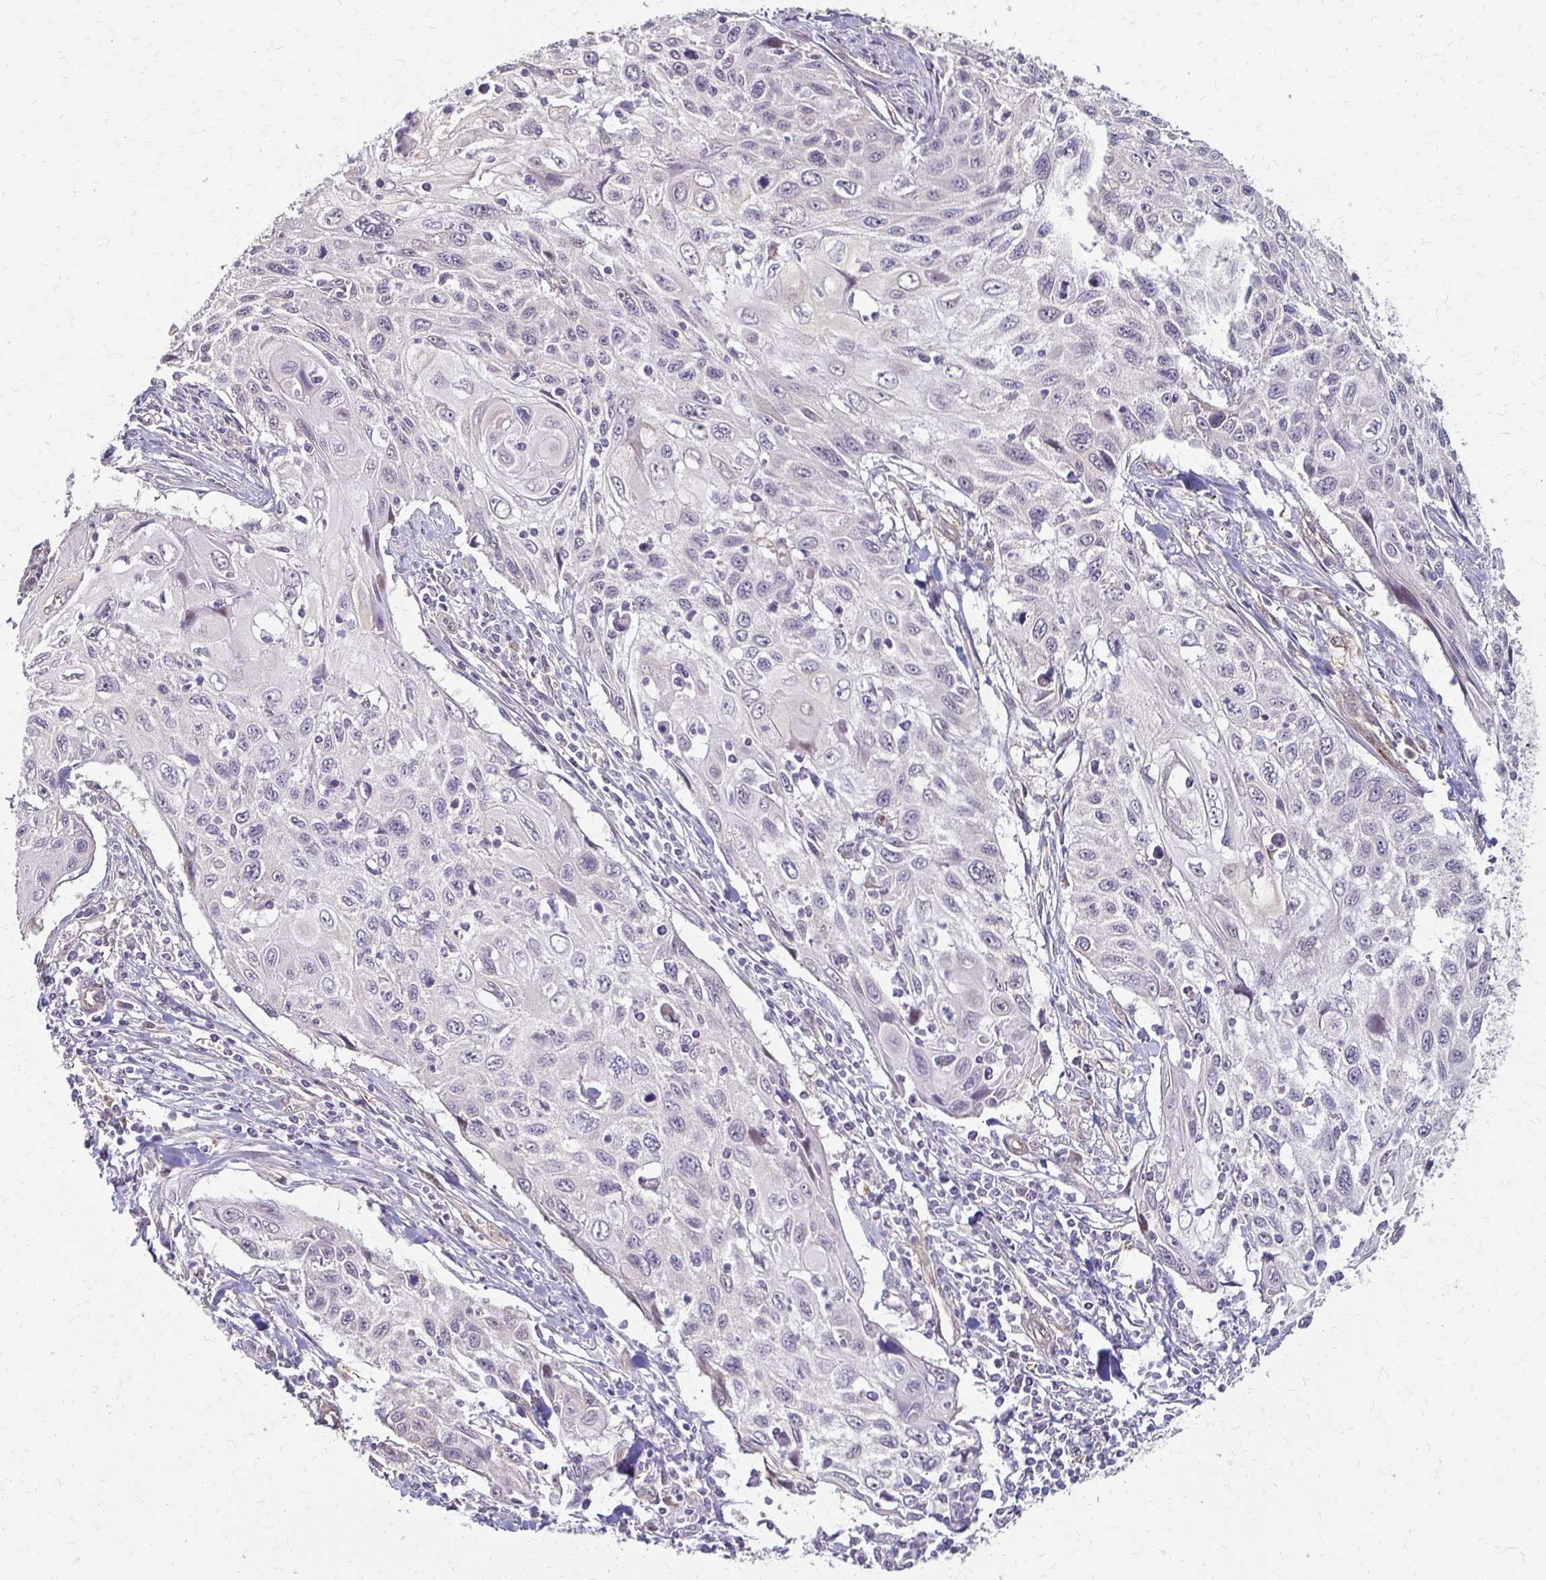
{"staining": {"intensity": "negative", "quantity": "none", "location": "none"}, "tissue": "cervical cancer", "cell_type": "Tumor cells", "image_type": "cancer", "snomed": [{"axis": "morphology", "description": "Squamous cell carcinoma, NOS"}, {"axis": "topography", "description": "Cervix"}], "caption": "This is an IHC image of human cervical cancer. There is no staining in tumor cells.", "gene": "CFL2", "patient": {"sex": "female", "age": 70}}